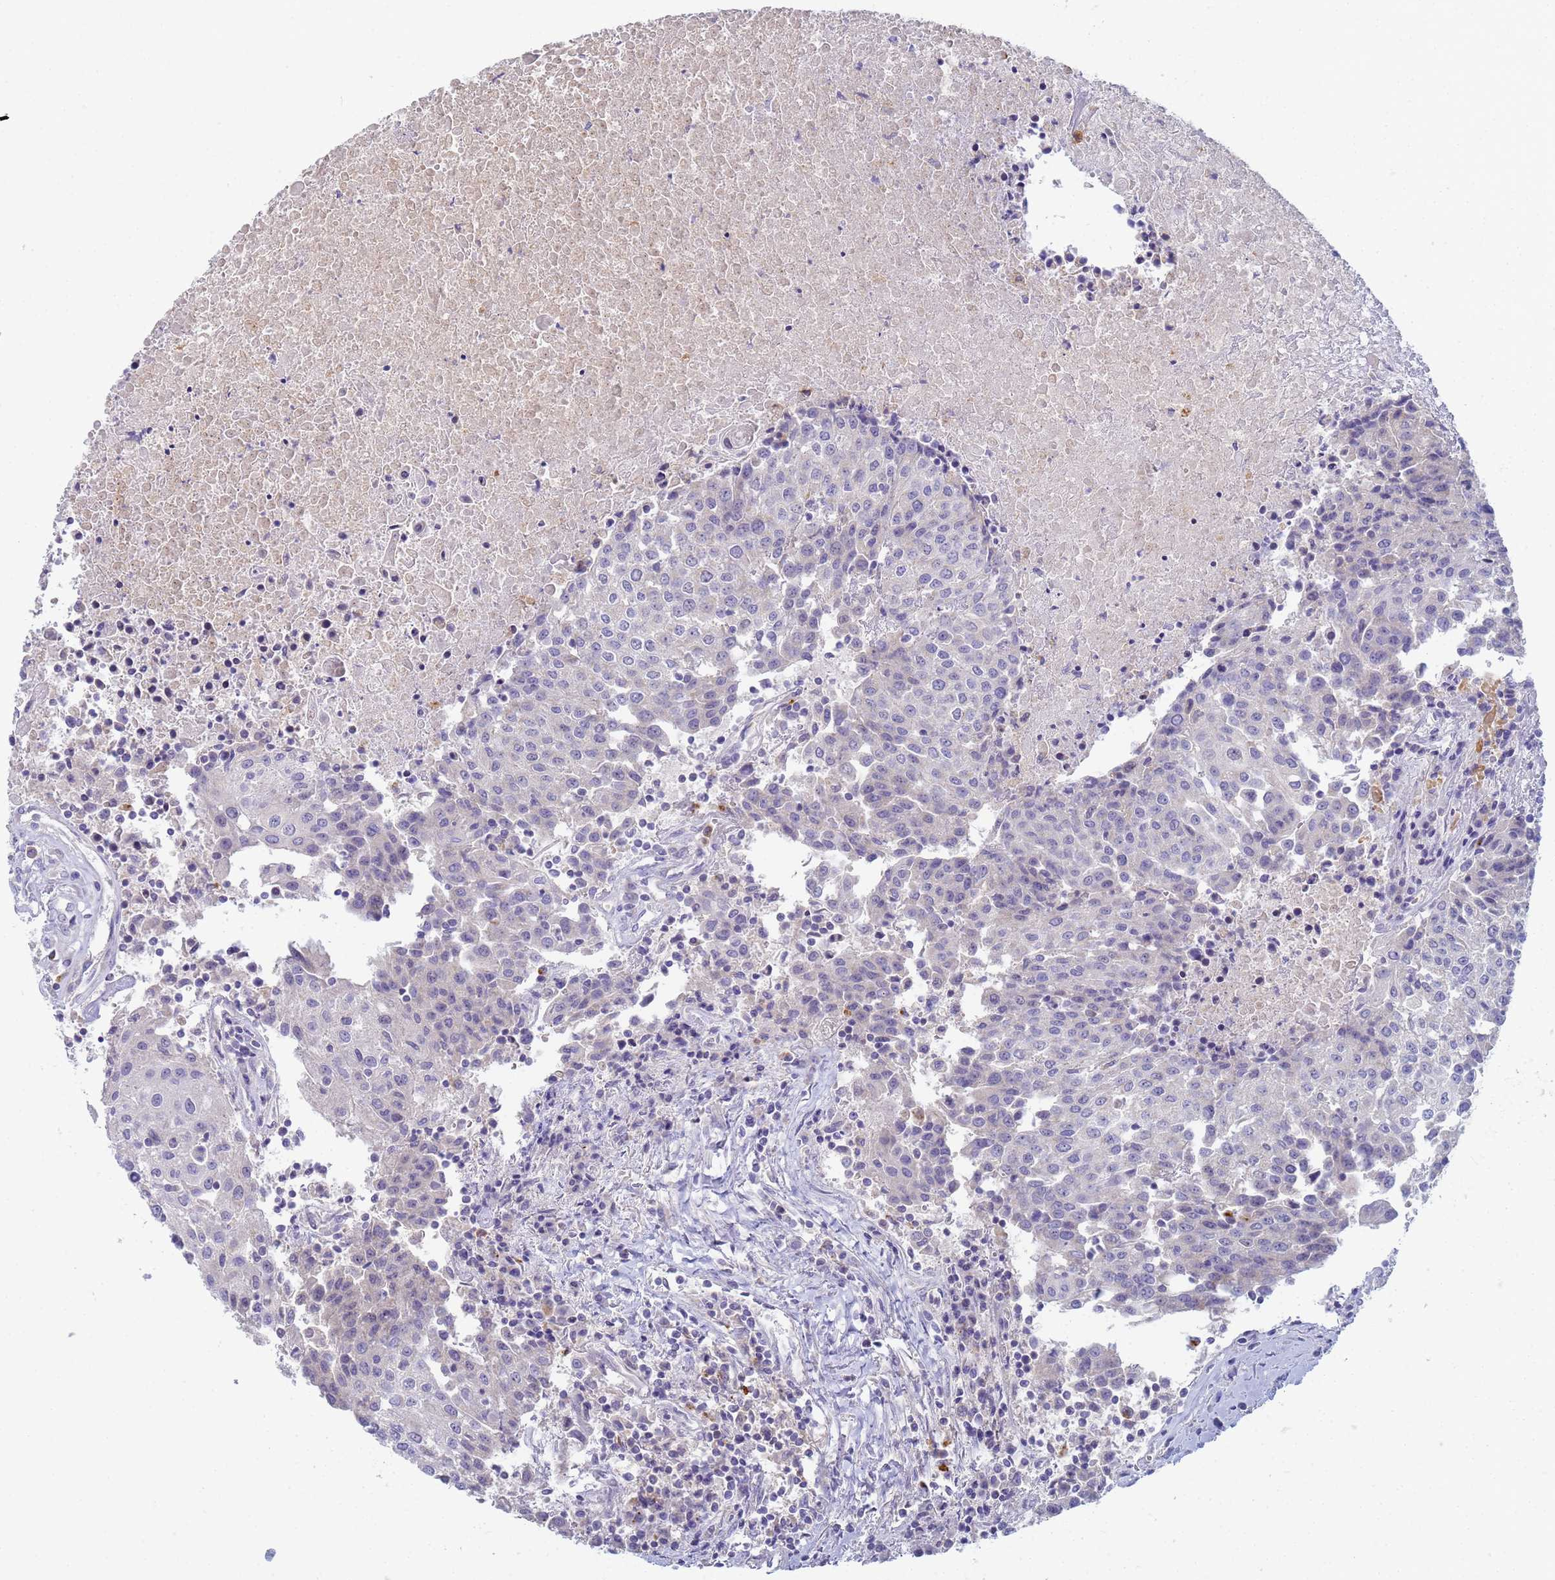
{"staining": {"intensity": "negative", "quantity": "none", "location": "none"}, "tissue": "urothelial cancer", "cell_type": "Tumor cells", "image_type": "cancer", "snomed": [{"axis": "morphology", "description": "Urothelial carcinoma, High grade"}, {"axis": "topography", "description": "Urinary bladder"}], "caption": "Photomicrograph shows no protein staining in tumor cells of urothelial carcinoma (high-grade) tissue.", "gene": "CR1", "patient": {"sex": "female", "age": 85}}